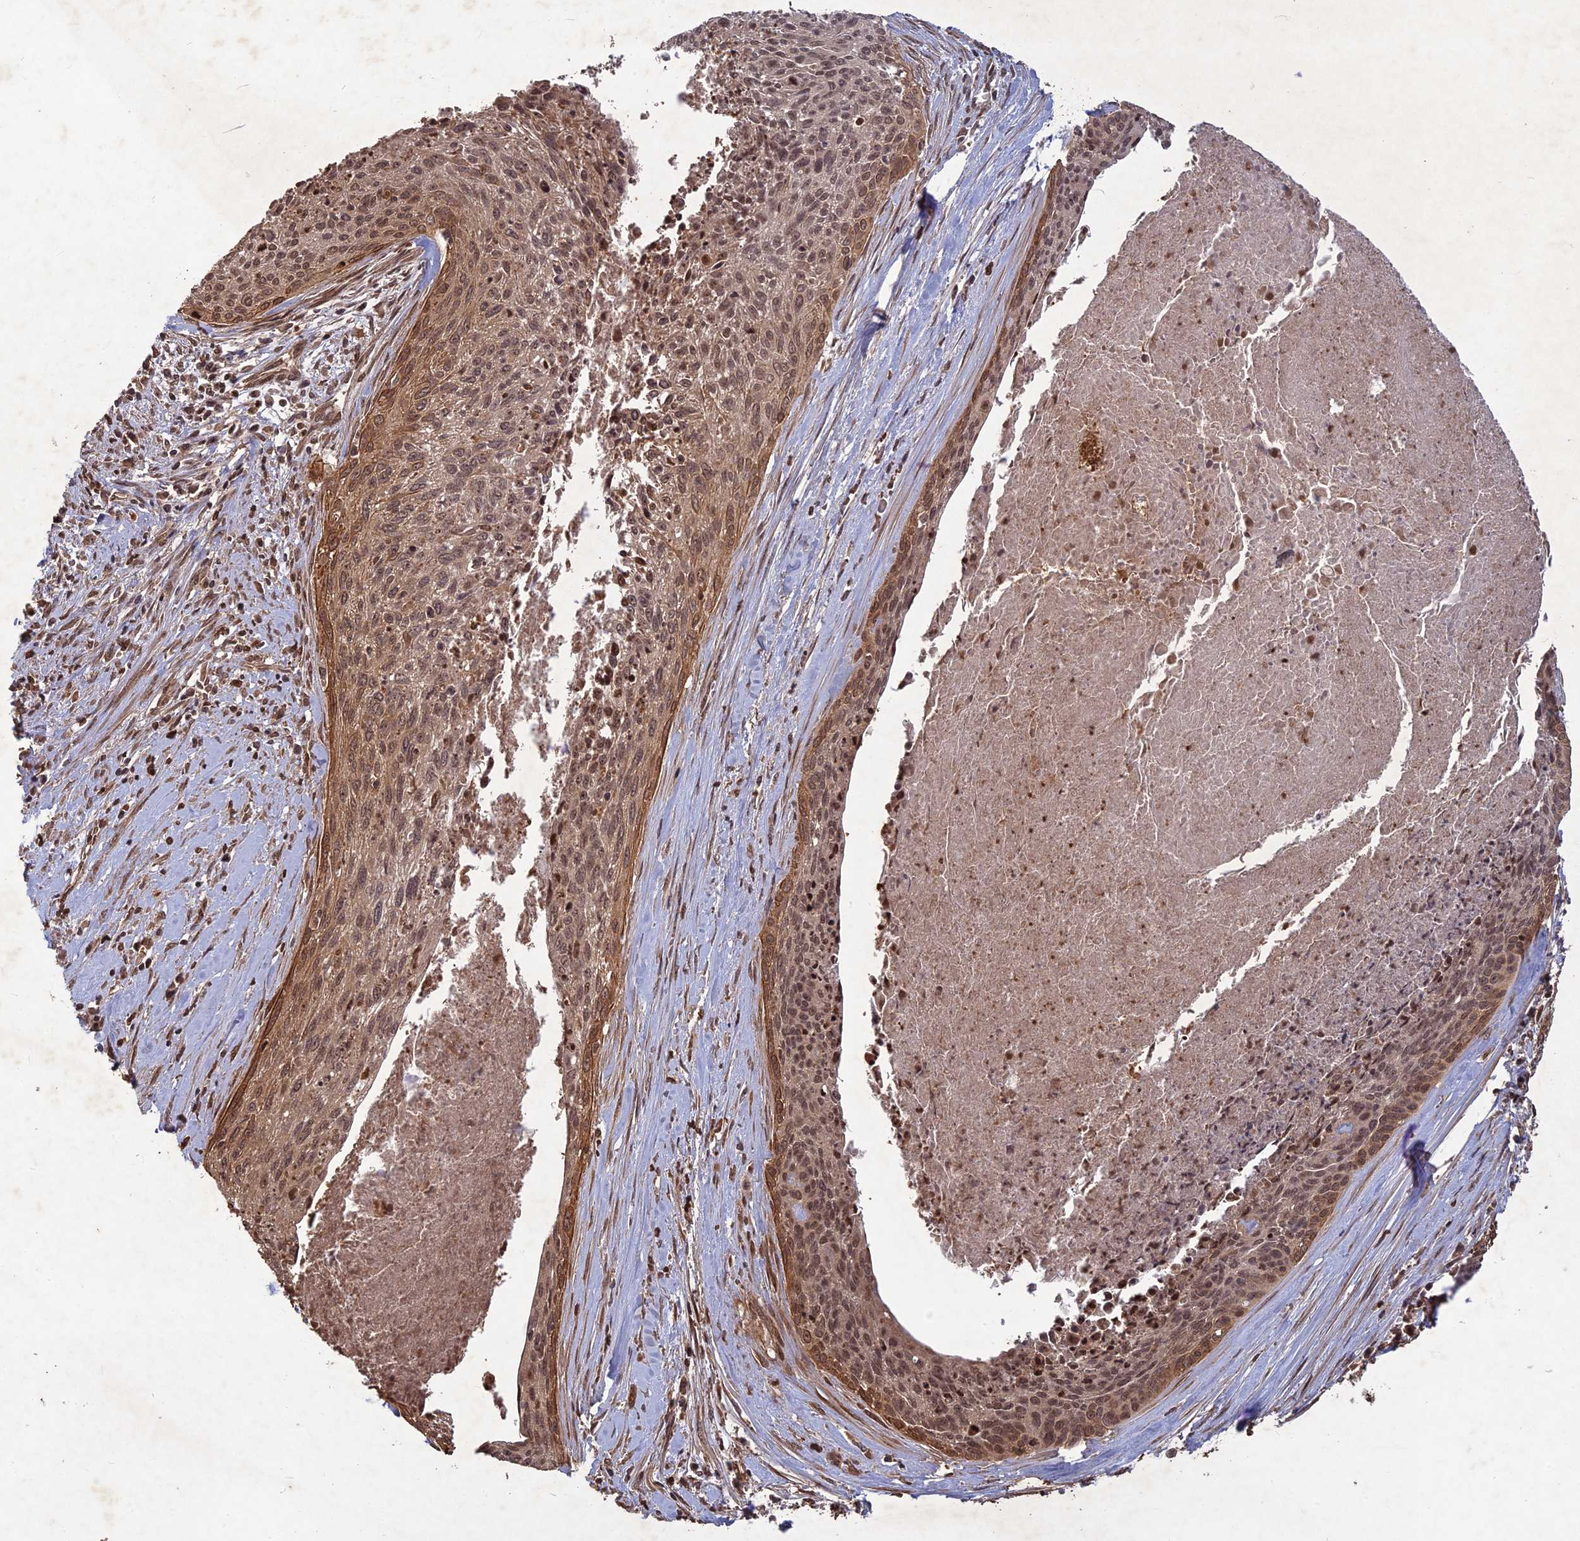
{"staining": {"intensity": "moderate", "quantity": ">75%", "location": "cytoplasmic/membranous,nuclear"}, "tissue": "cervical cancer", "cell_type": "Tumor cells", "image_type": "cancer", "snomed": [{"axis": "morphology", "description": "Squamous cell carcinoma, NOS"}, {"axis": "topography", "description": "Cervix"}], "caption": "The image demonstrates staining of squamous cell carcinoma (cervical), revealing moderate cytoplasmic/membranous and nuclear protein staining (brown color) within tumor cells.", "gene": "SRMS", "patient": {"sex": "female", "age": 55}}